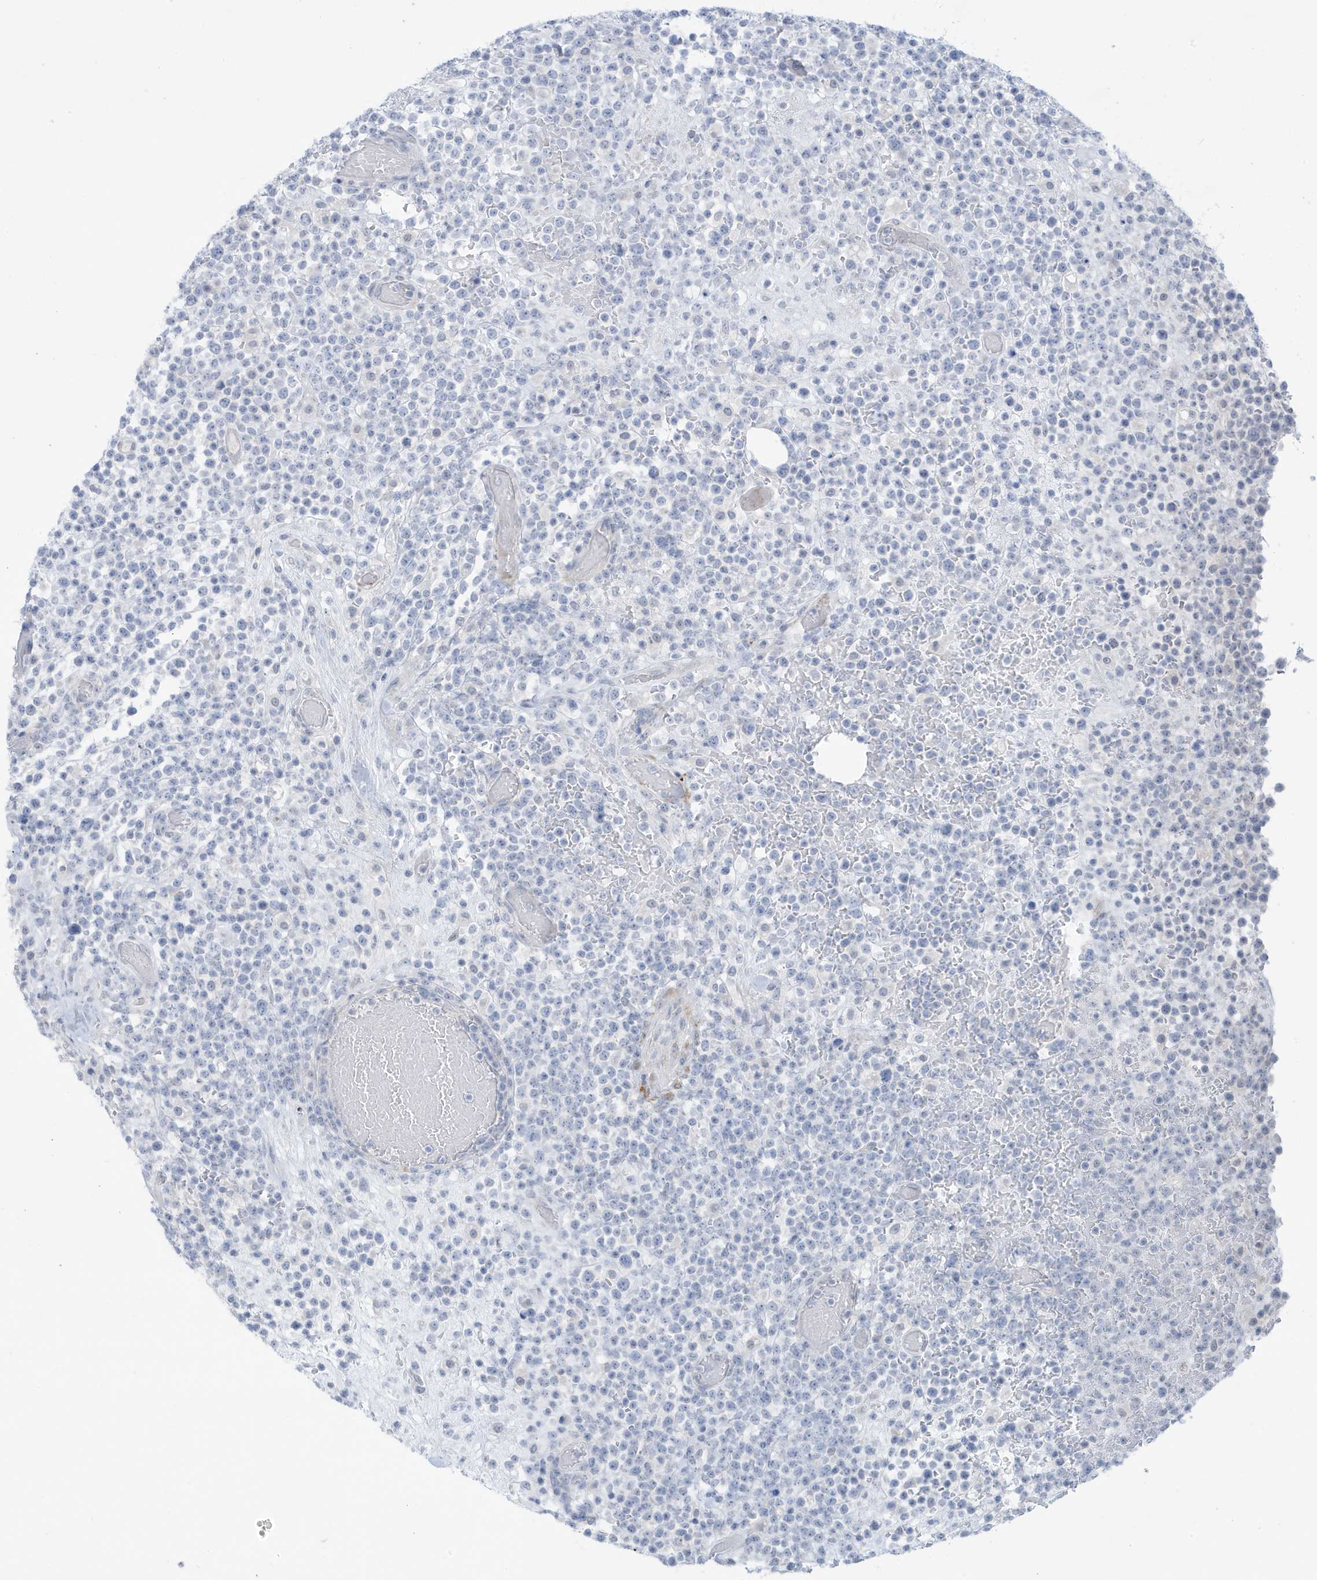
{"staining": {"intensity": "negative", "quantity": "none", "location": "none"}, "tissue": "lymphoma", "cell_type": "Tumor cells", "image_type": "cancer", "snomed": [{"axis": "morphology", "description": "Malignant lymphoma, non-Hodgkin's type, High grade"}, {"axis": "topography", "description": "Colon"}], "caption": "DAB (3,3'-diaminobenzidine) immunohistochemical staining of malignant lymphoma, non-Hodgkin's type (high-grade) demonstrates no significant expression in tumor cells.", "gene": "PERM1", "patient": {"sex": "female", "age": 53}}